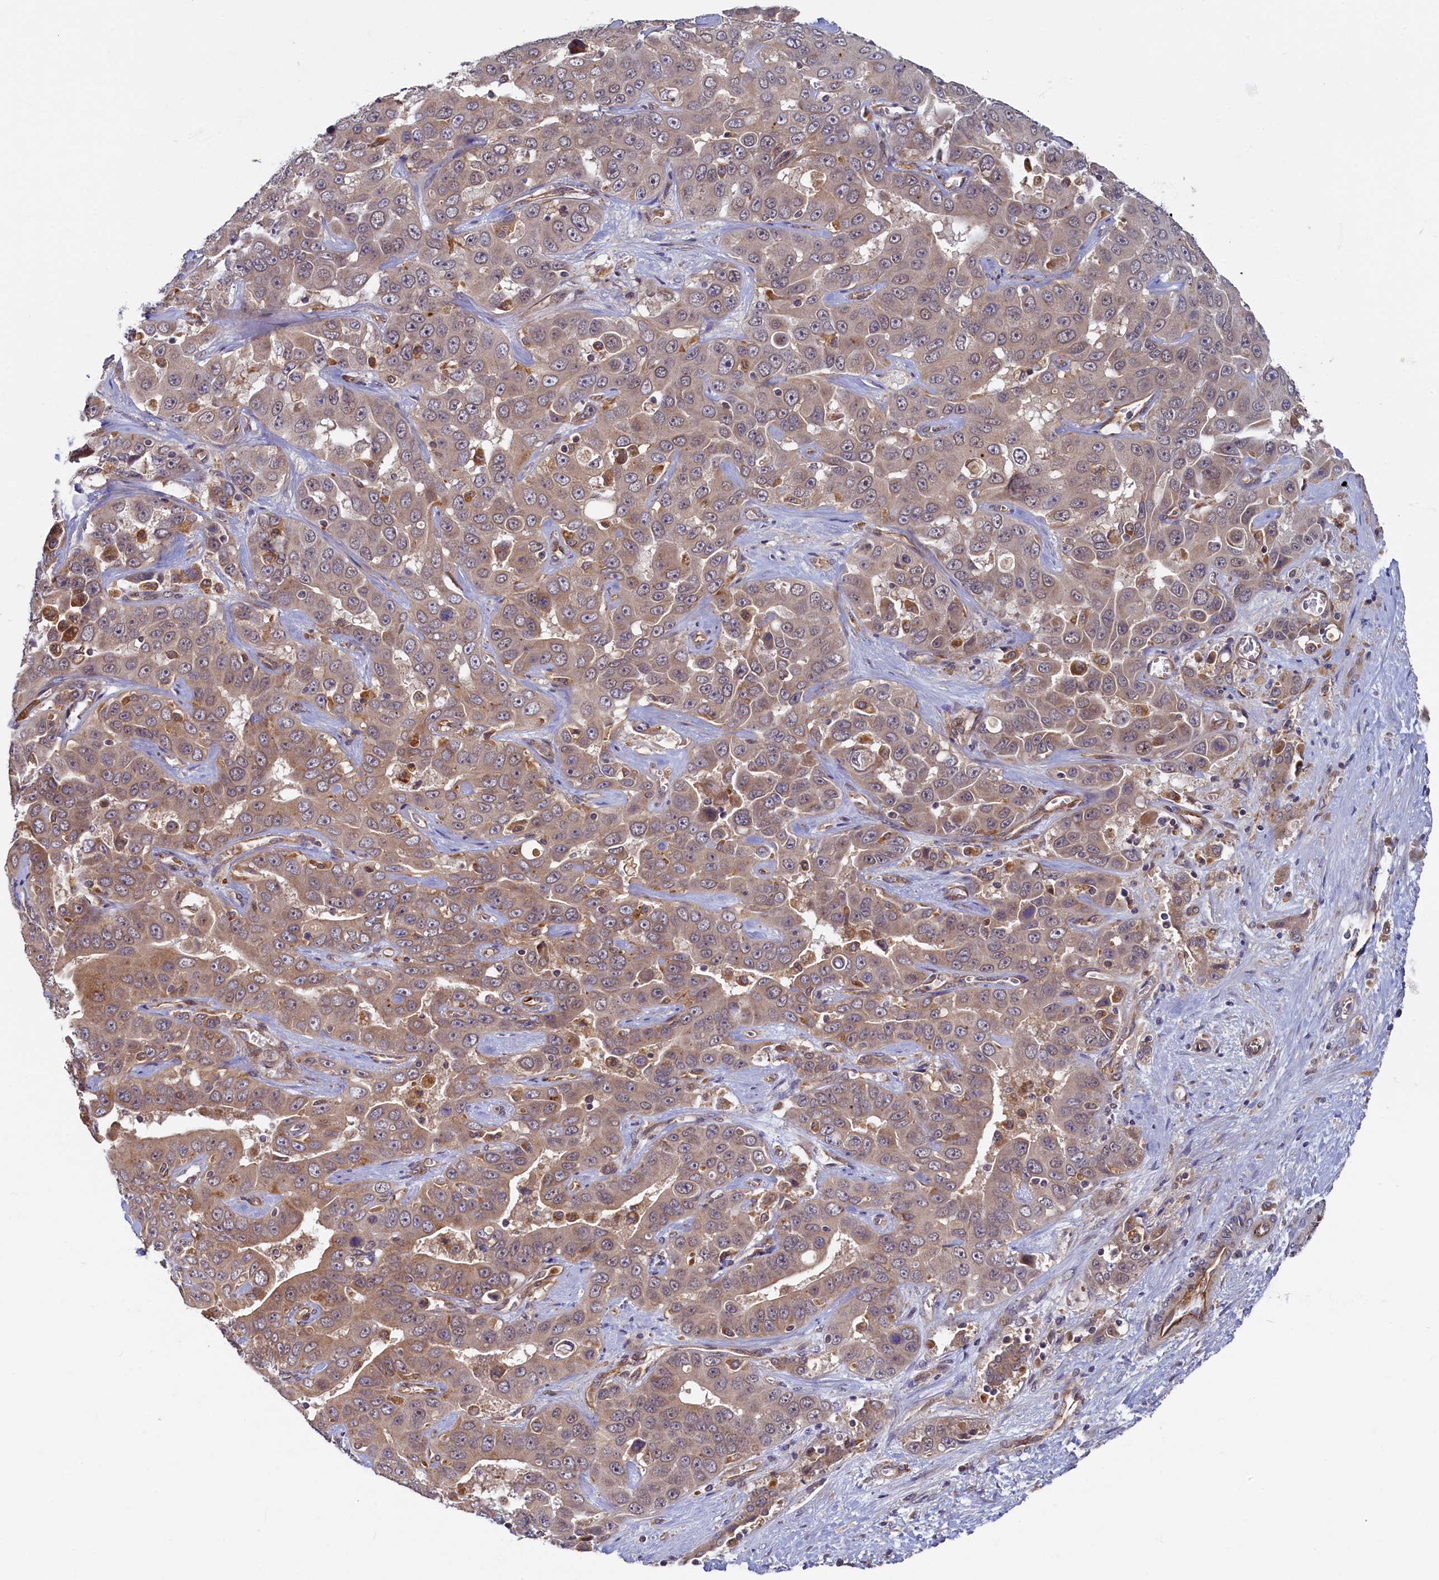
{"staining": {"intensity": "weak", "quantity": "25%-75%", "location": "cytoplasmic/membranous"}, "tissue": "liver cancer", "cell_type": "Tumor cells", "image_type": "cancer", "snomed": [{"axis": "morphology", "description": "Cholangiocarcinoma"}, {"axis": "topography", "description": "Liver"}], "caption": "Protein expression analysis of human liver cancer (cholangiocarcinoma) reveals weak cytoplasmic/membranous staining in approximately 25%-75% of tumor cells.", "gene": "STX12", "patient": {"sex": "female", "age": 52}}